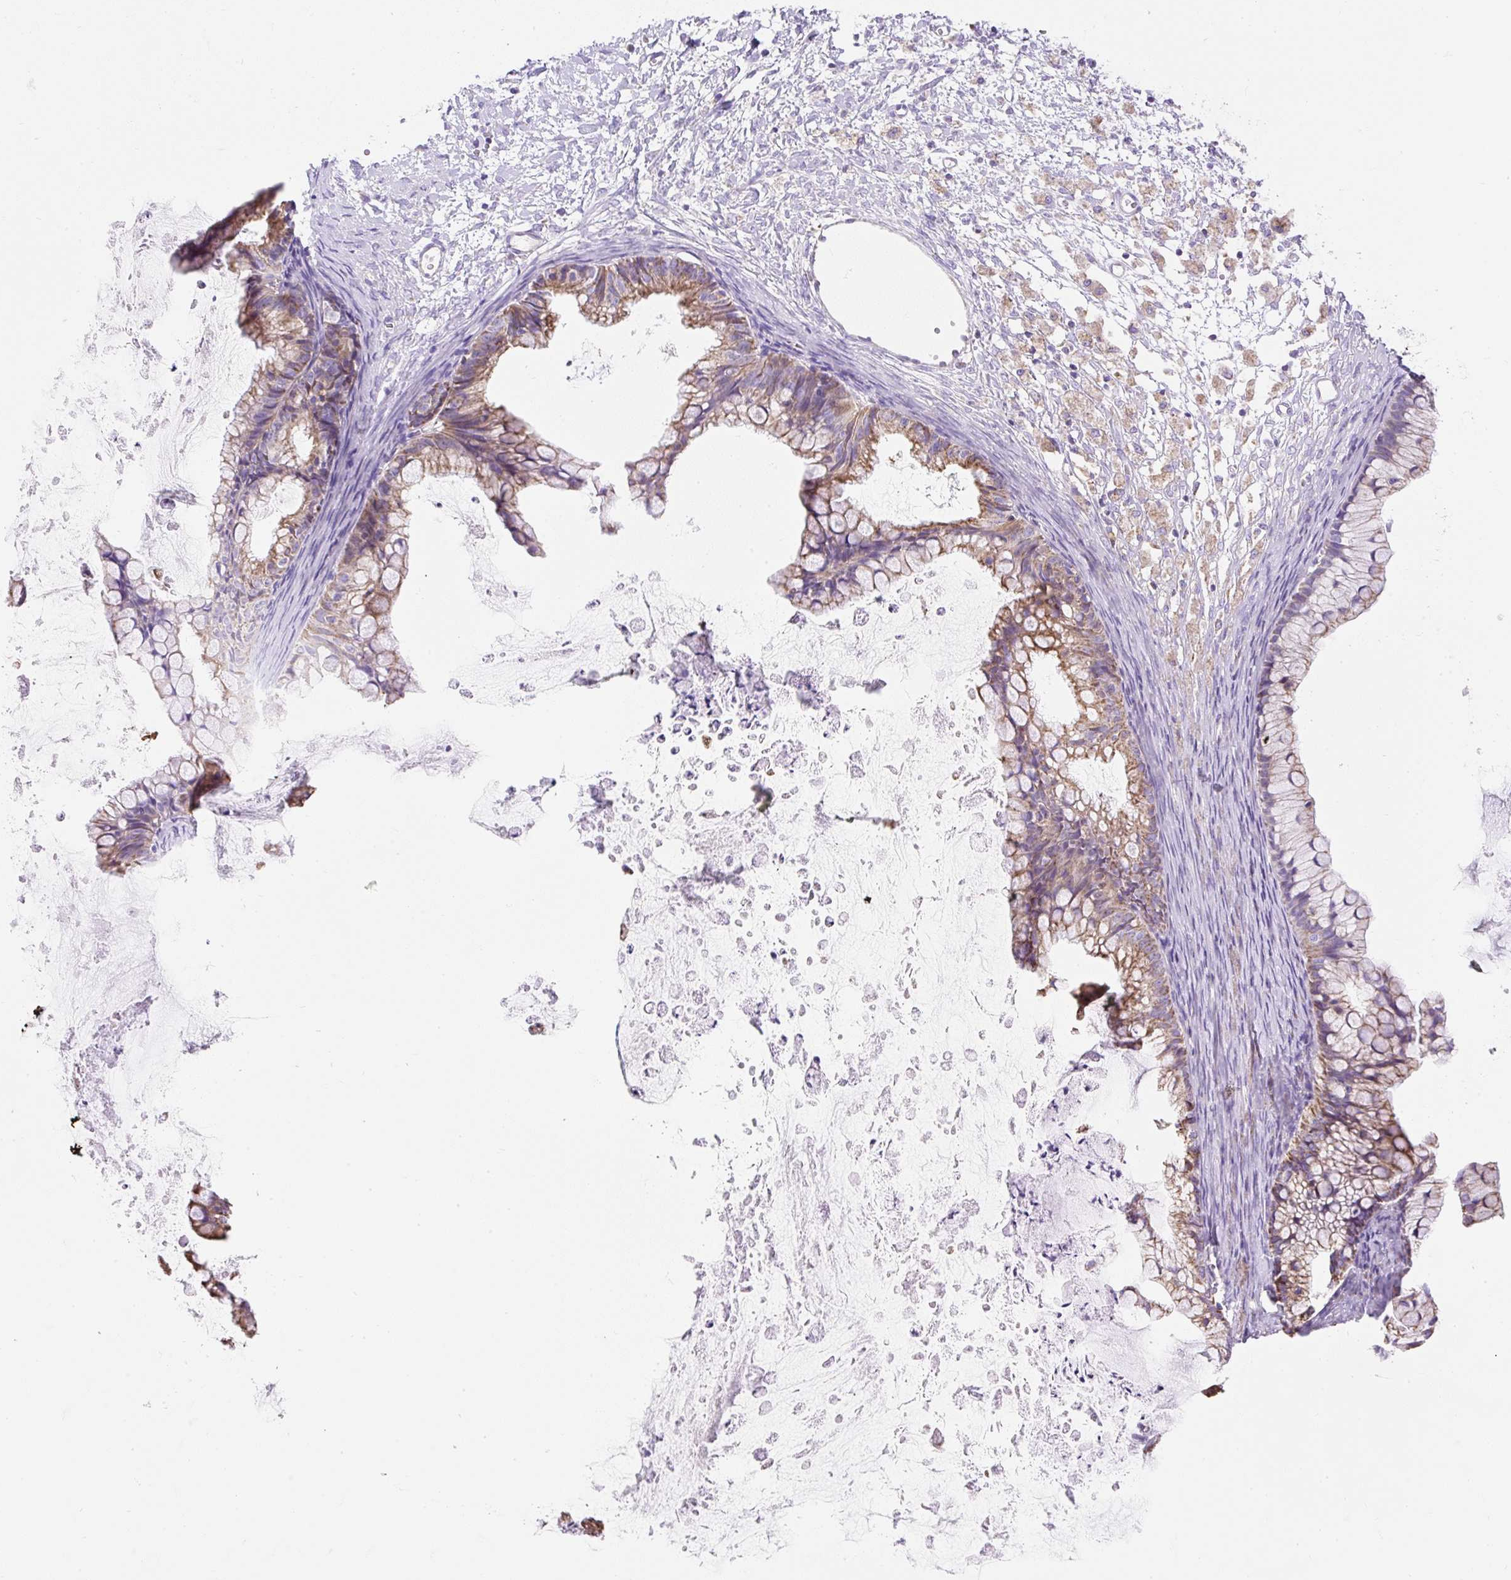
{"staining": {"intensity": "weak", "quantity": ">75%", "location": "cytoplasmic/membranous"}, "tissue": "ovarian cancer", "cell_type": "Tumor cells", "image_type": "cancer", "snomed": [{"axis": "morphology", "description": "Cystadenocarcinoma, mucinous, NOS"}, {"axis": "topography", "description": "Ovary"}], "caption": "Brown immunohistochemical staining in ovarian mucinous cystadenocarcinoma reveals weak cytoplasmic/membranous positivity in approximately >75% of tumor cells.", "gene": "DAAM2", "patient": {"sex": "female", "age": 35}}